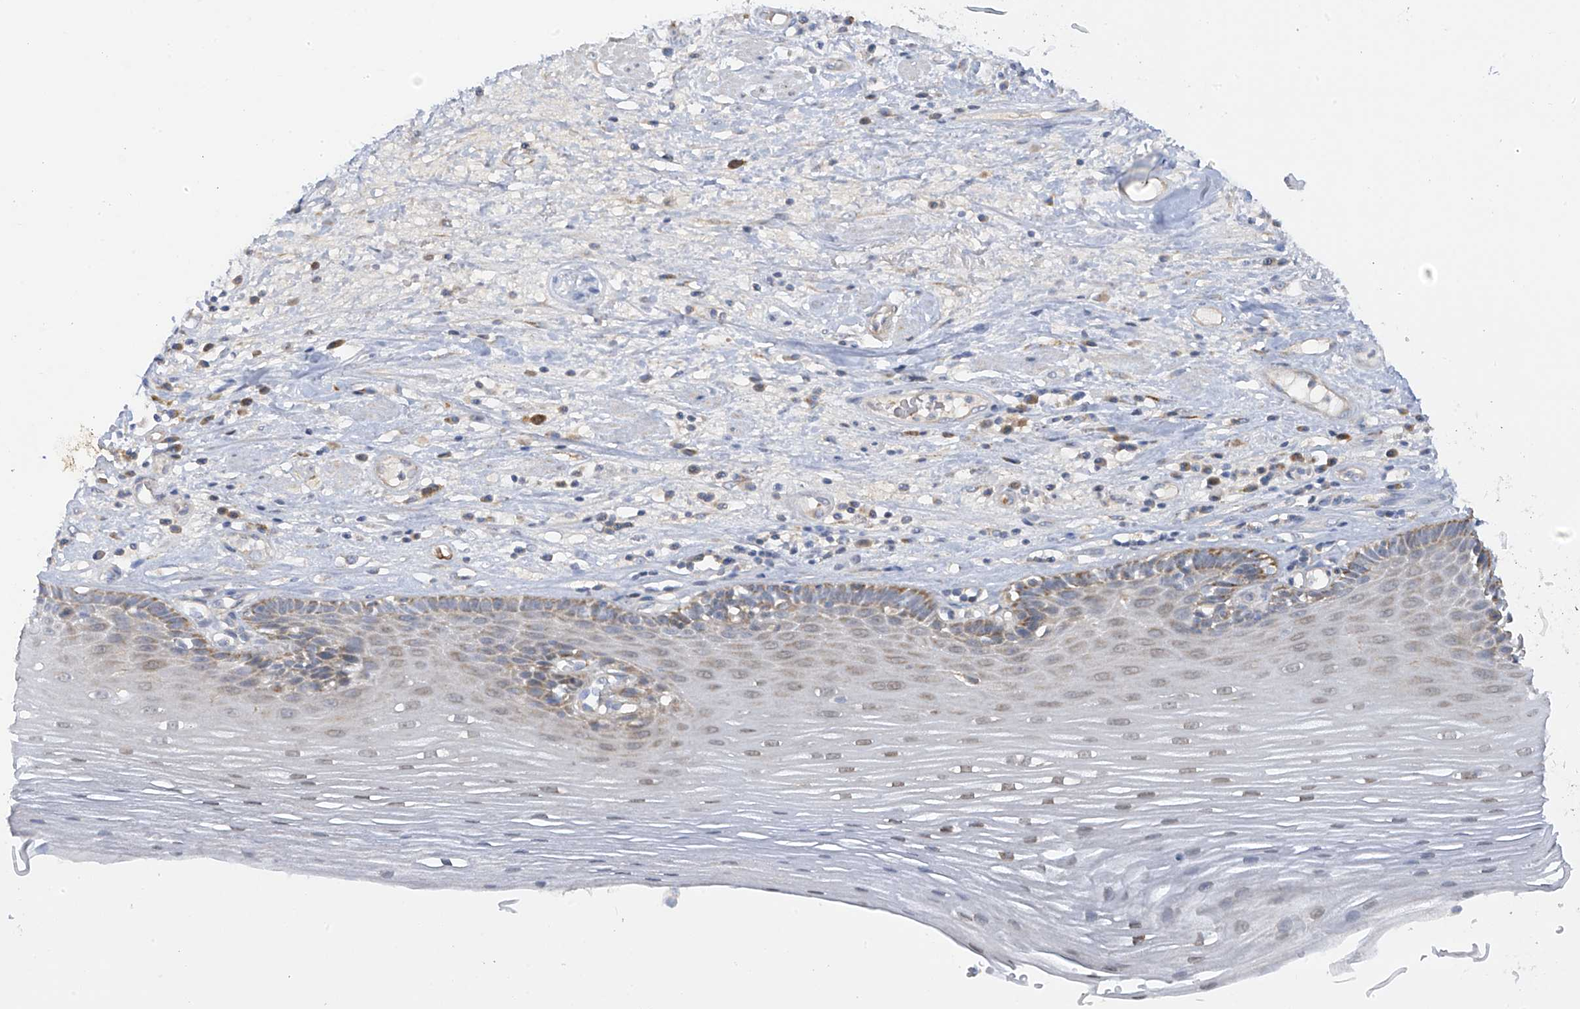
{"staining": {"intensity": "moderate", "quantity": "<25%", "location": "cytoplasmic/membranous,nuclear"}, "tissue": "esophagus", "cell_type": "Squamous epithelial cells", "image_type": "normal", "snomed": [{"axis": "morphology", "description": "Normal tissue, NOS"}, {"axis": "topography", "description": "Esophagus"}], "caption": "Immunohistochemistry (DAB (3,3'-diaminobenzidine)) staining of normal human esophagus demonstrates moderate cytoplasmic/membranous,nuclear protein positivity in about <25% of squamous epithelial cells.", "gene": "METTL18", "patient": {"sex": "male", "age": 62}}